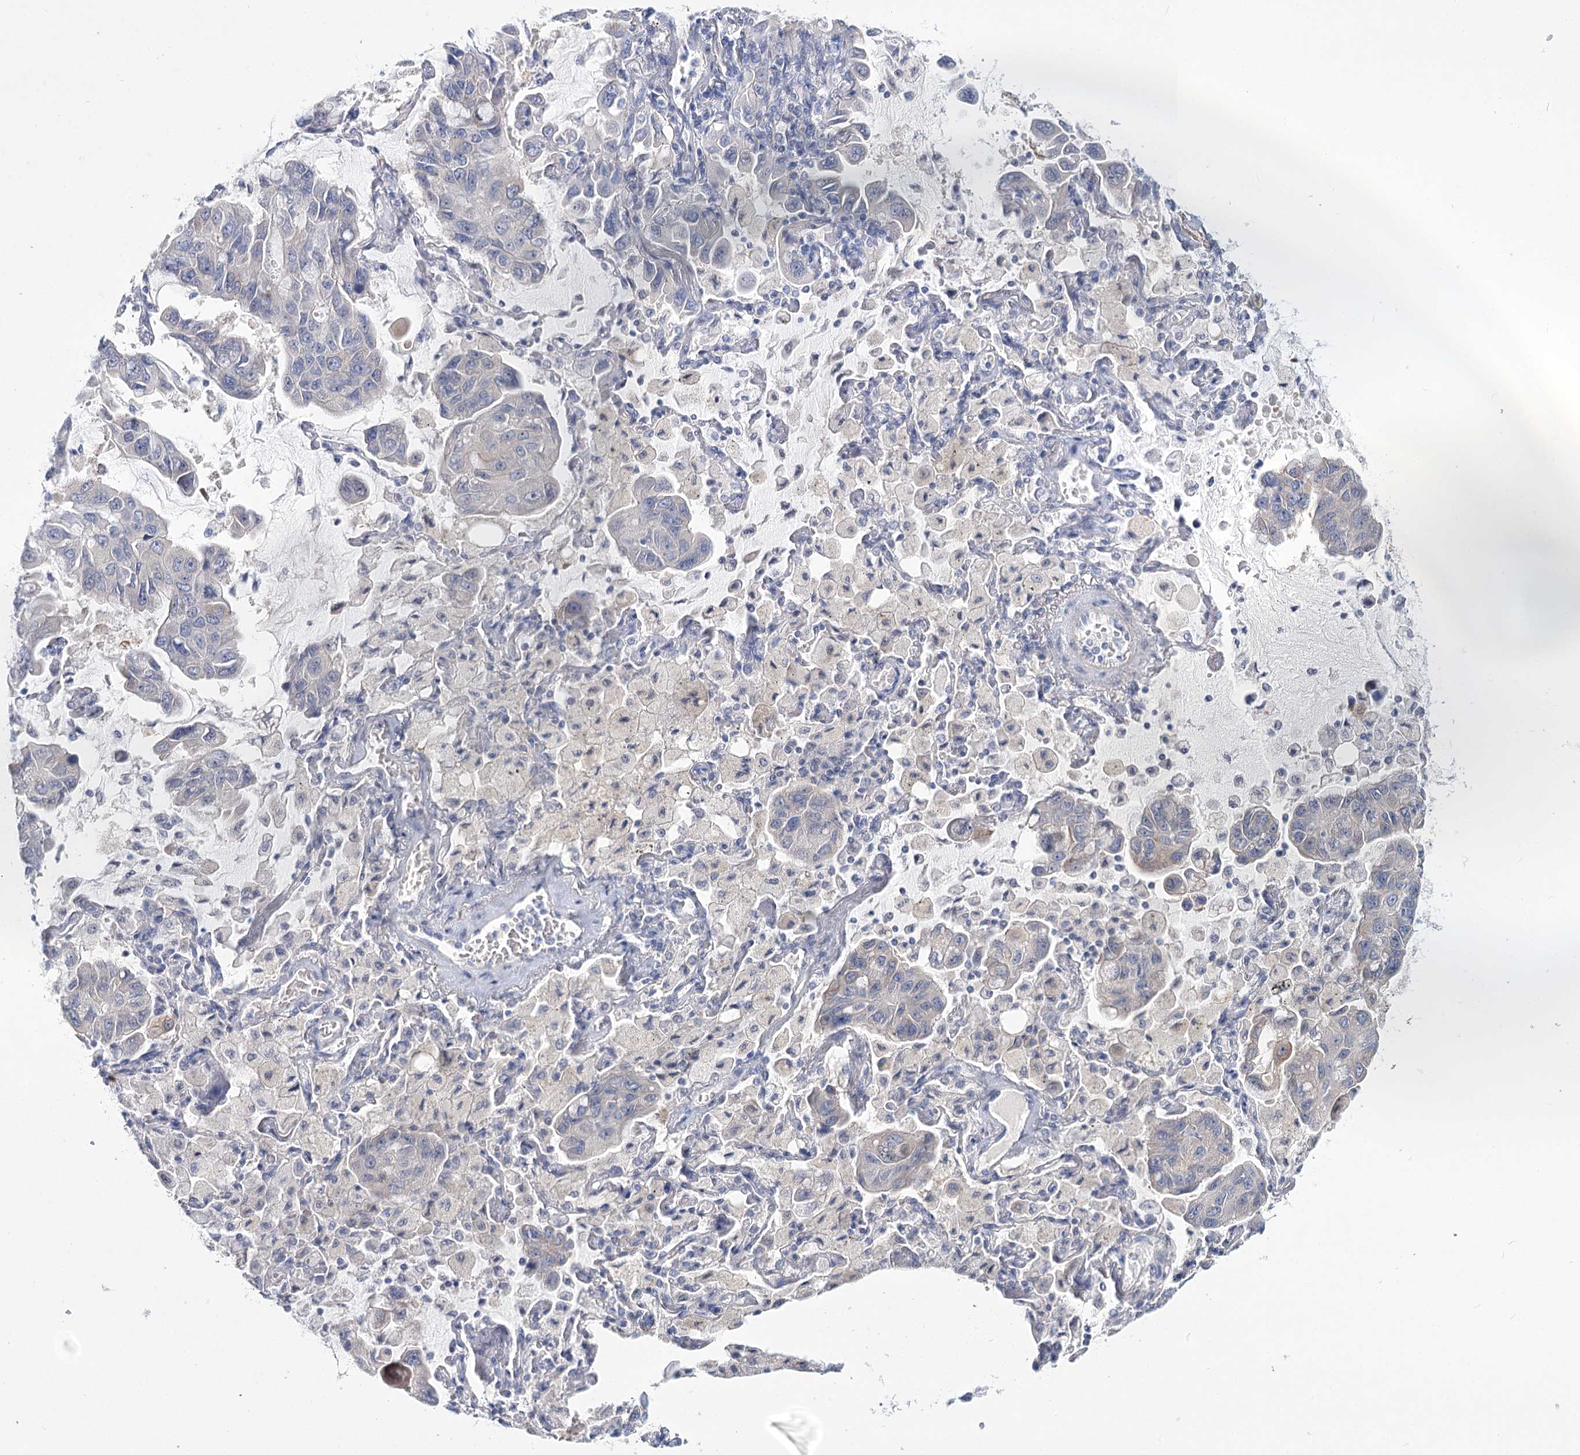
{"staining": {"intensity": "negative", "quantity": "none", "location": "none"}, "tissue": "lung cancer", "cell_type": "Tumor cells", "image_type": "cancer", "snomed": [{"axis": "morphology", "description": "Adenocarcinoma, NOS"}, {"axis": "topography", "description": "Lung"}], "caption": "The histopathology image shows no staining of tumor cells in adenocarcinoma (lung). (DAB immunohistochemistry with hematoxylin counter stain).", "gene": "TEX12", "patient": {"sex": "male", "age": 64}}